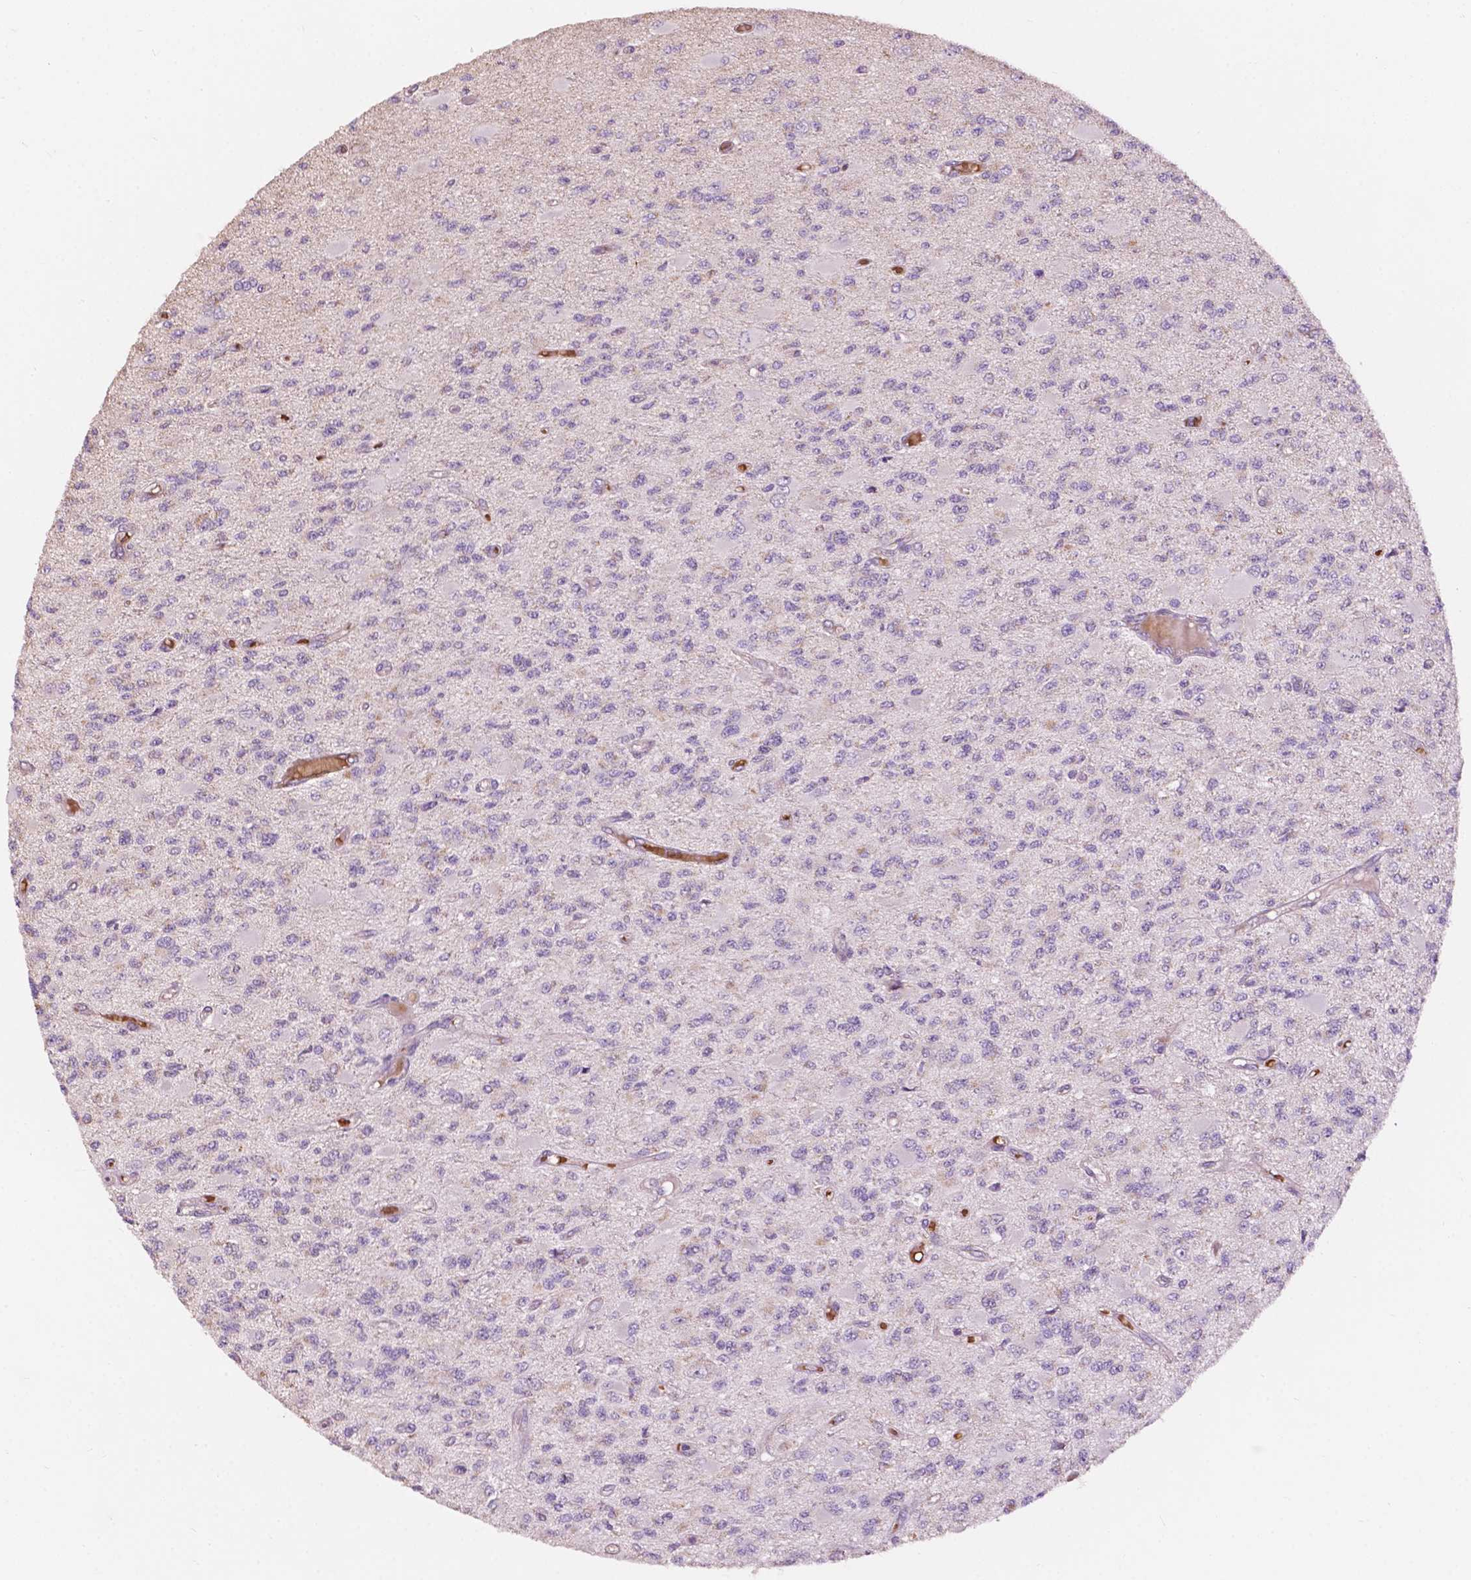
{"staining": {"intensity": "negative", "quantity": "none", "location": "none"}, "tissue": "glioma", "cell_type": "Tumor cells", "image_type": "cancer", "snomed": [{"axis": "morphology", "description": "Glioma, malignant, High grade"}, {"axis": "topography", "description": "Brain"}], "caption": "IHC of glioma demonstrates no expression in tumor cells.", "gene": "NDUFS1", "patient": {"sex": "female", "age": 63}}